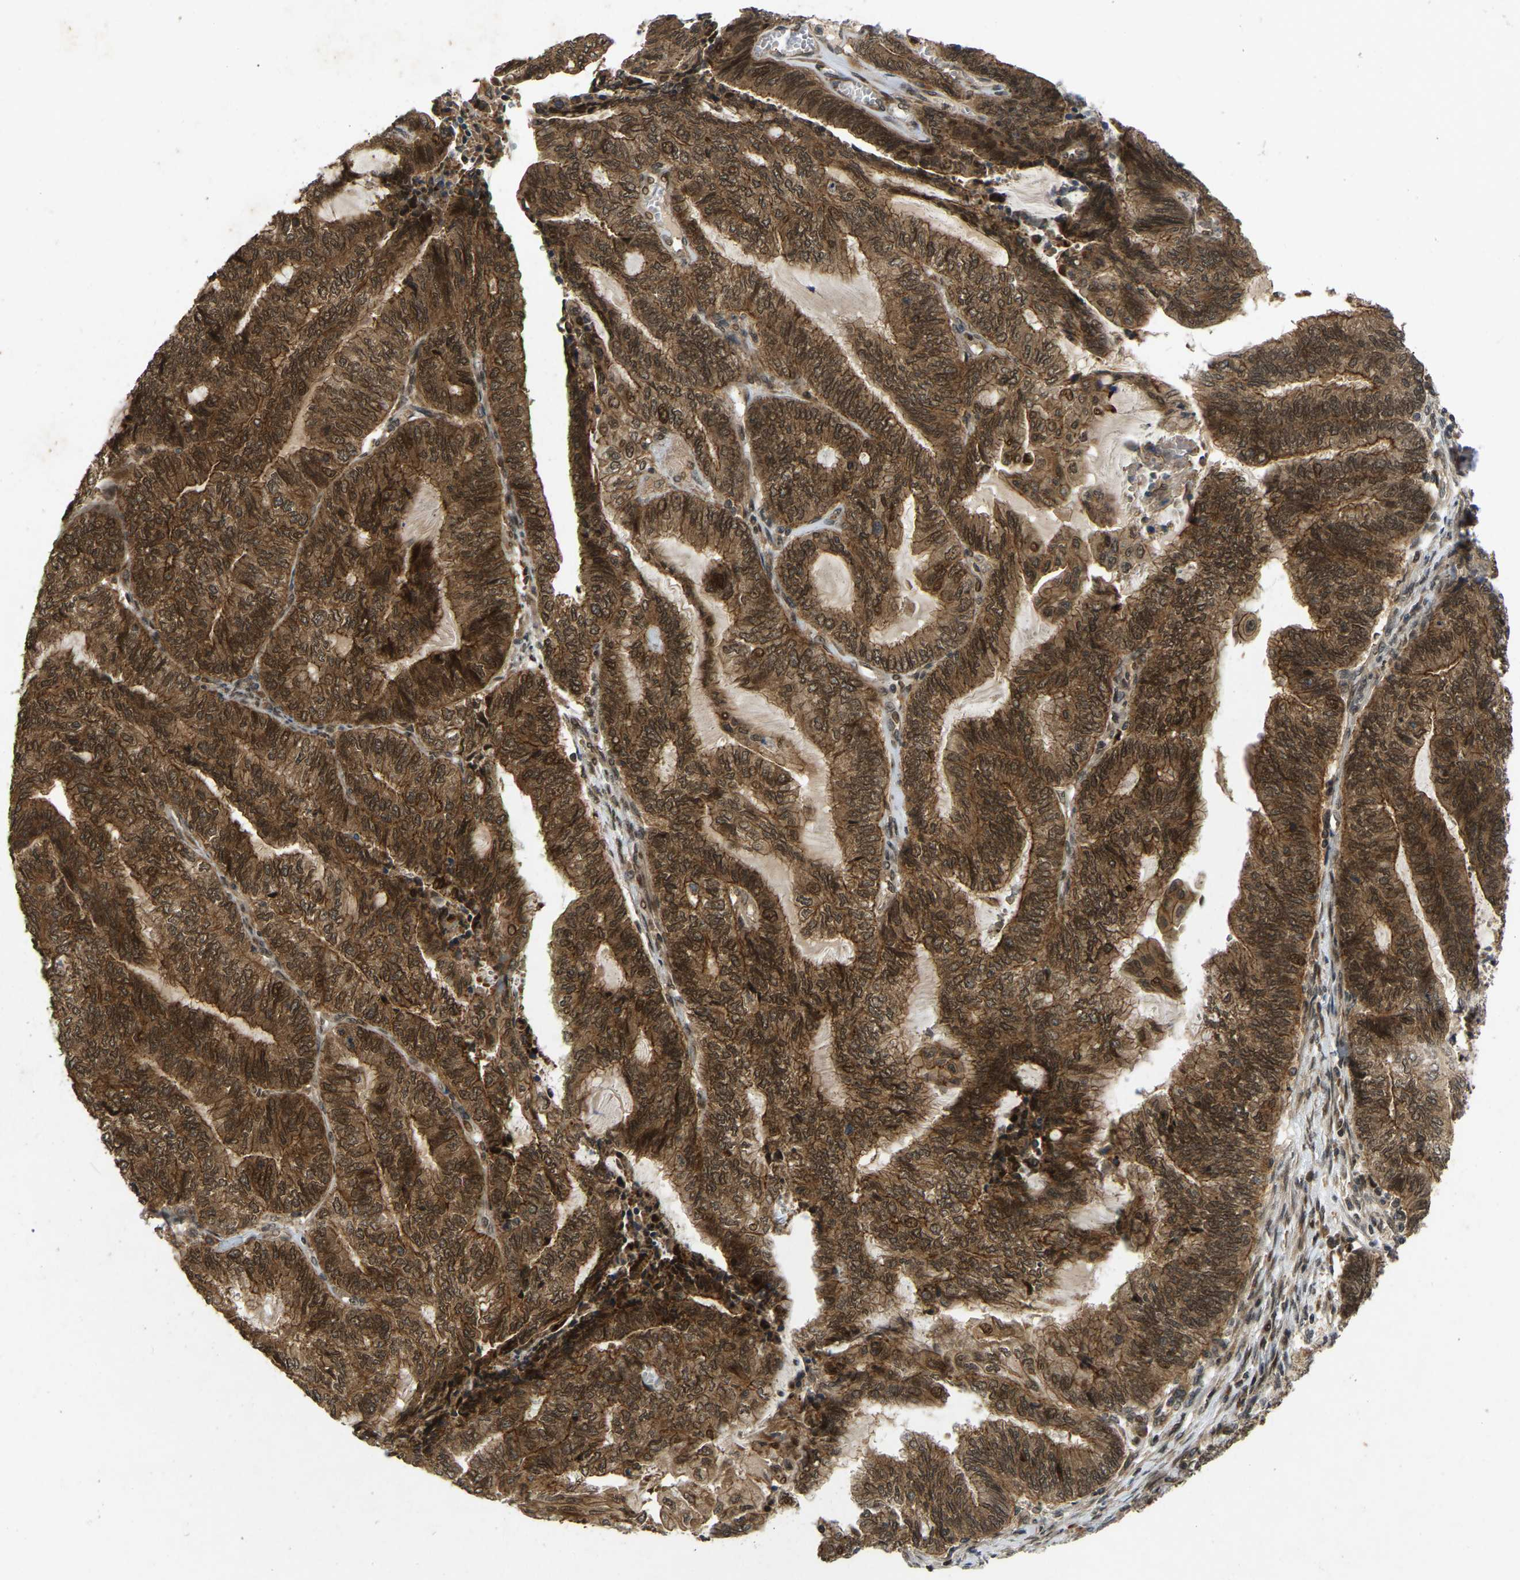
{"staining": {"intensity": "strong", "quantity": ">75%", "location": "cytoplasmic/membranous,nuclear"}, "tissue": "endometrial cancer", "cell_type": "Tumor cells", "image_type": "cancer", "snomed": [{"axis": "morphology", "description": "Adenocarcinoma, NOS"}, {"axis": "topography", "description": "Uterus"}, {"axis": "topography", "description": "Endometrium"}], "caption": "DAB immunohistochemical staining of adenocarcinoma (endometrial) displays strong cytoplasmic/membranous and nuclear protein expression in about >75% of tumor cells.", "gene": "KIAA1549", "patient": {"sex": "female", "age": 70}}